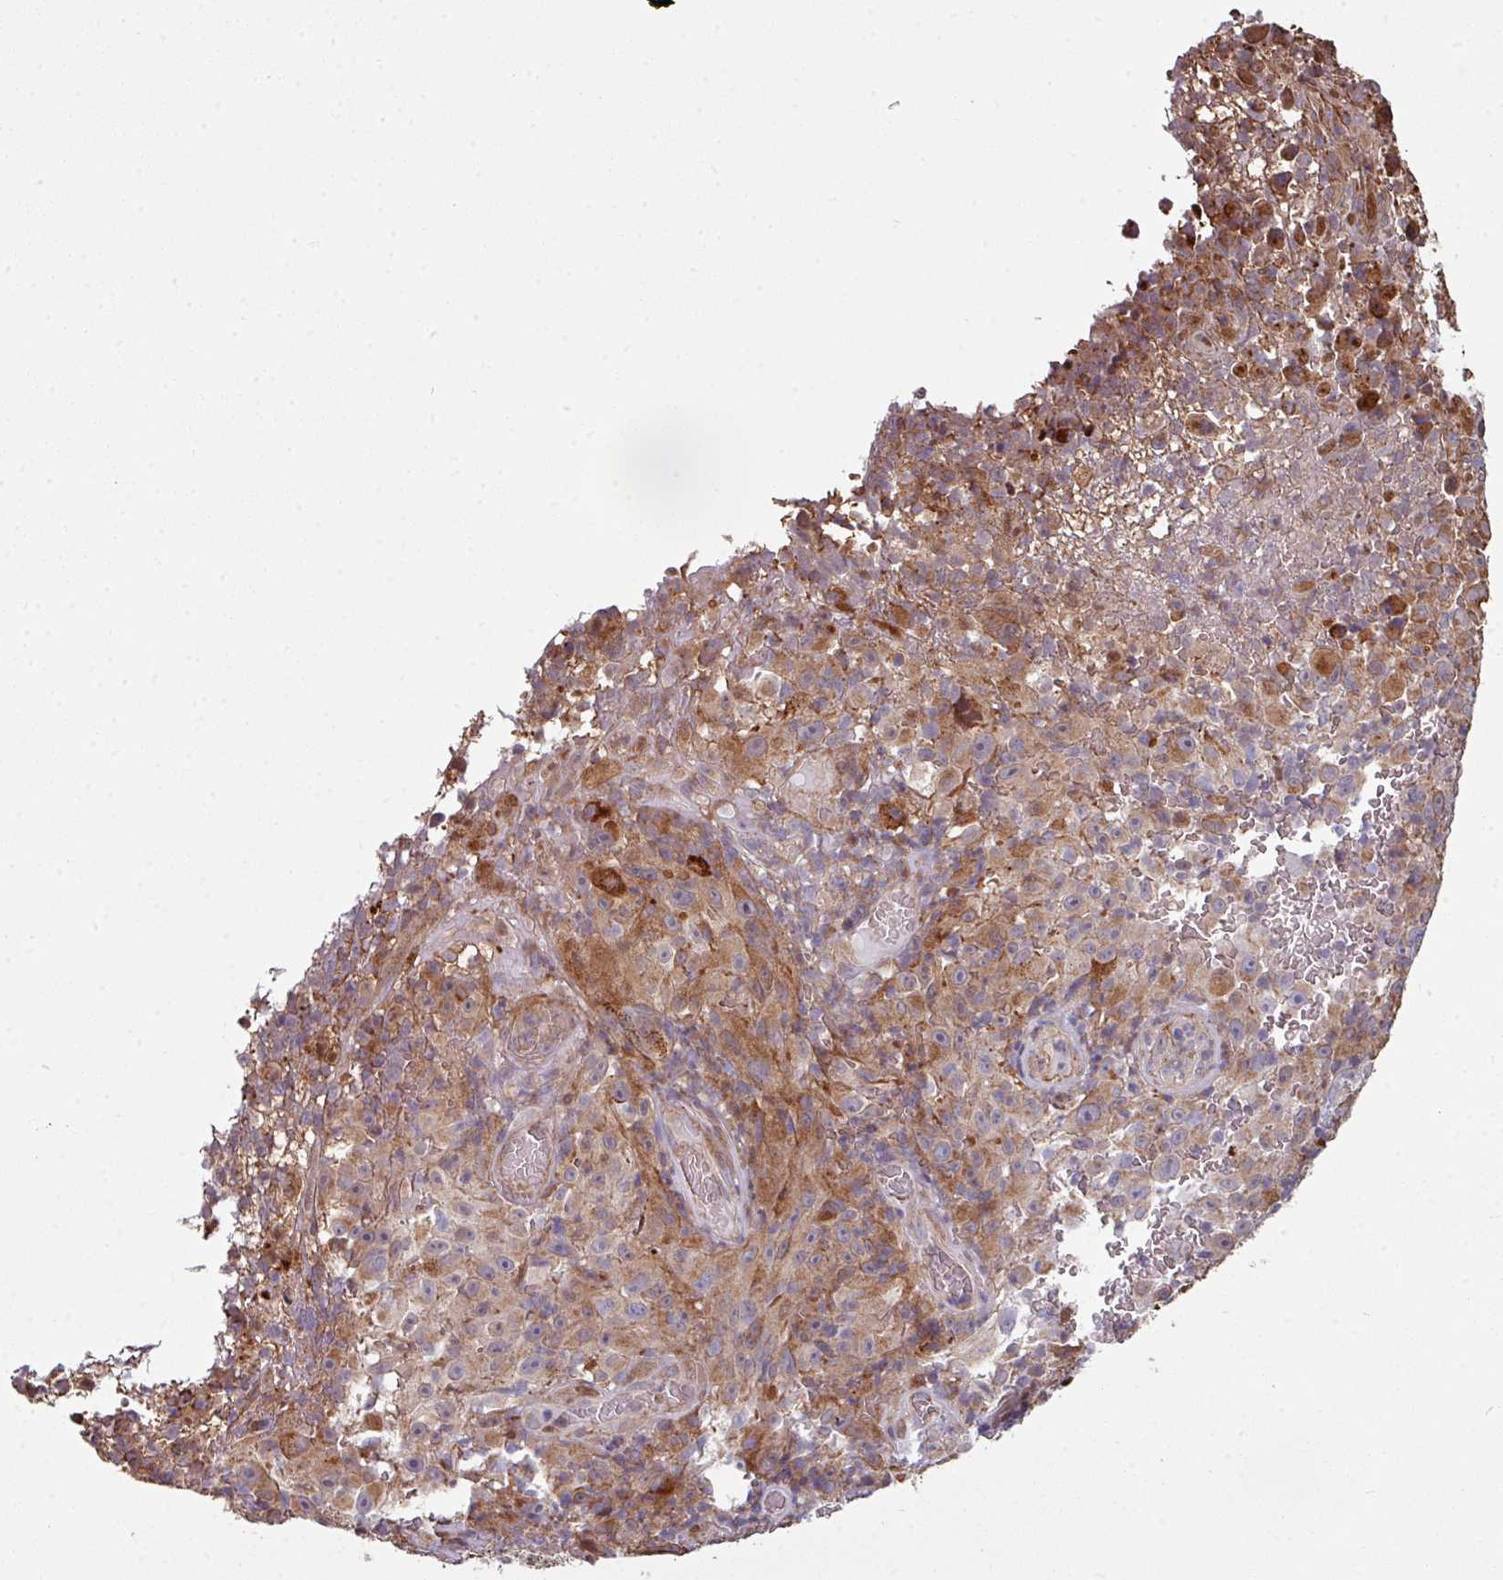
{"staining": {"intensity": "moderate", "quantity": "25%-75%", "location": "cytoplasmic/membranous"}, "tissue": "melanoma", "cell_type": "Tumor cells", "image_type": "cancer", "snomed": [{"axis": "morphology", "description": "Malignant melanoma, NOS"}, {"axis": "topography", "description": "Skin"}], "caption": "Malignant melanoma stained for a protein (brown) exhibits moderate cytoplasmic/membranous positive expression in approximately 25%-75% of tumor cells.", "gene": "ANO9", "patient": {"sex": "female", "age": 82}}